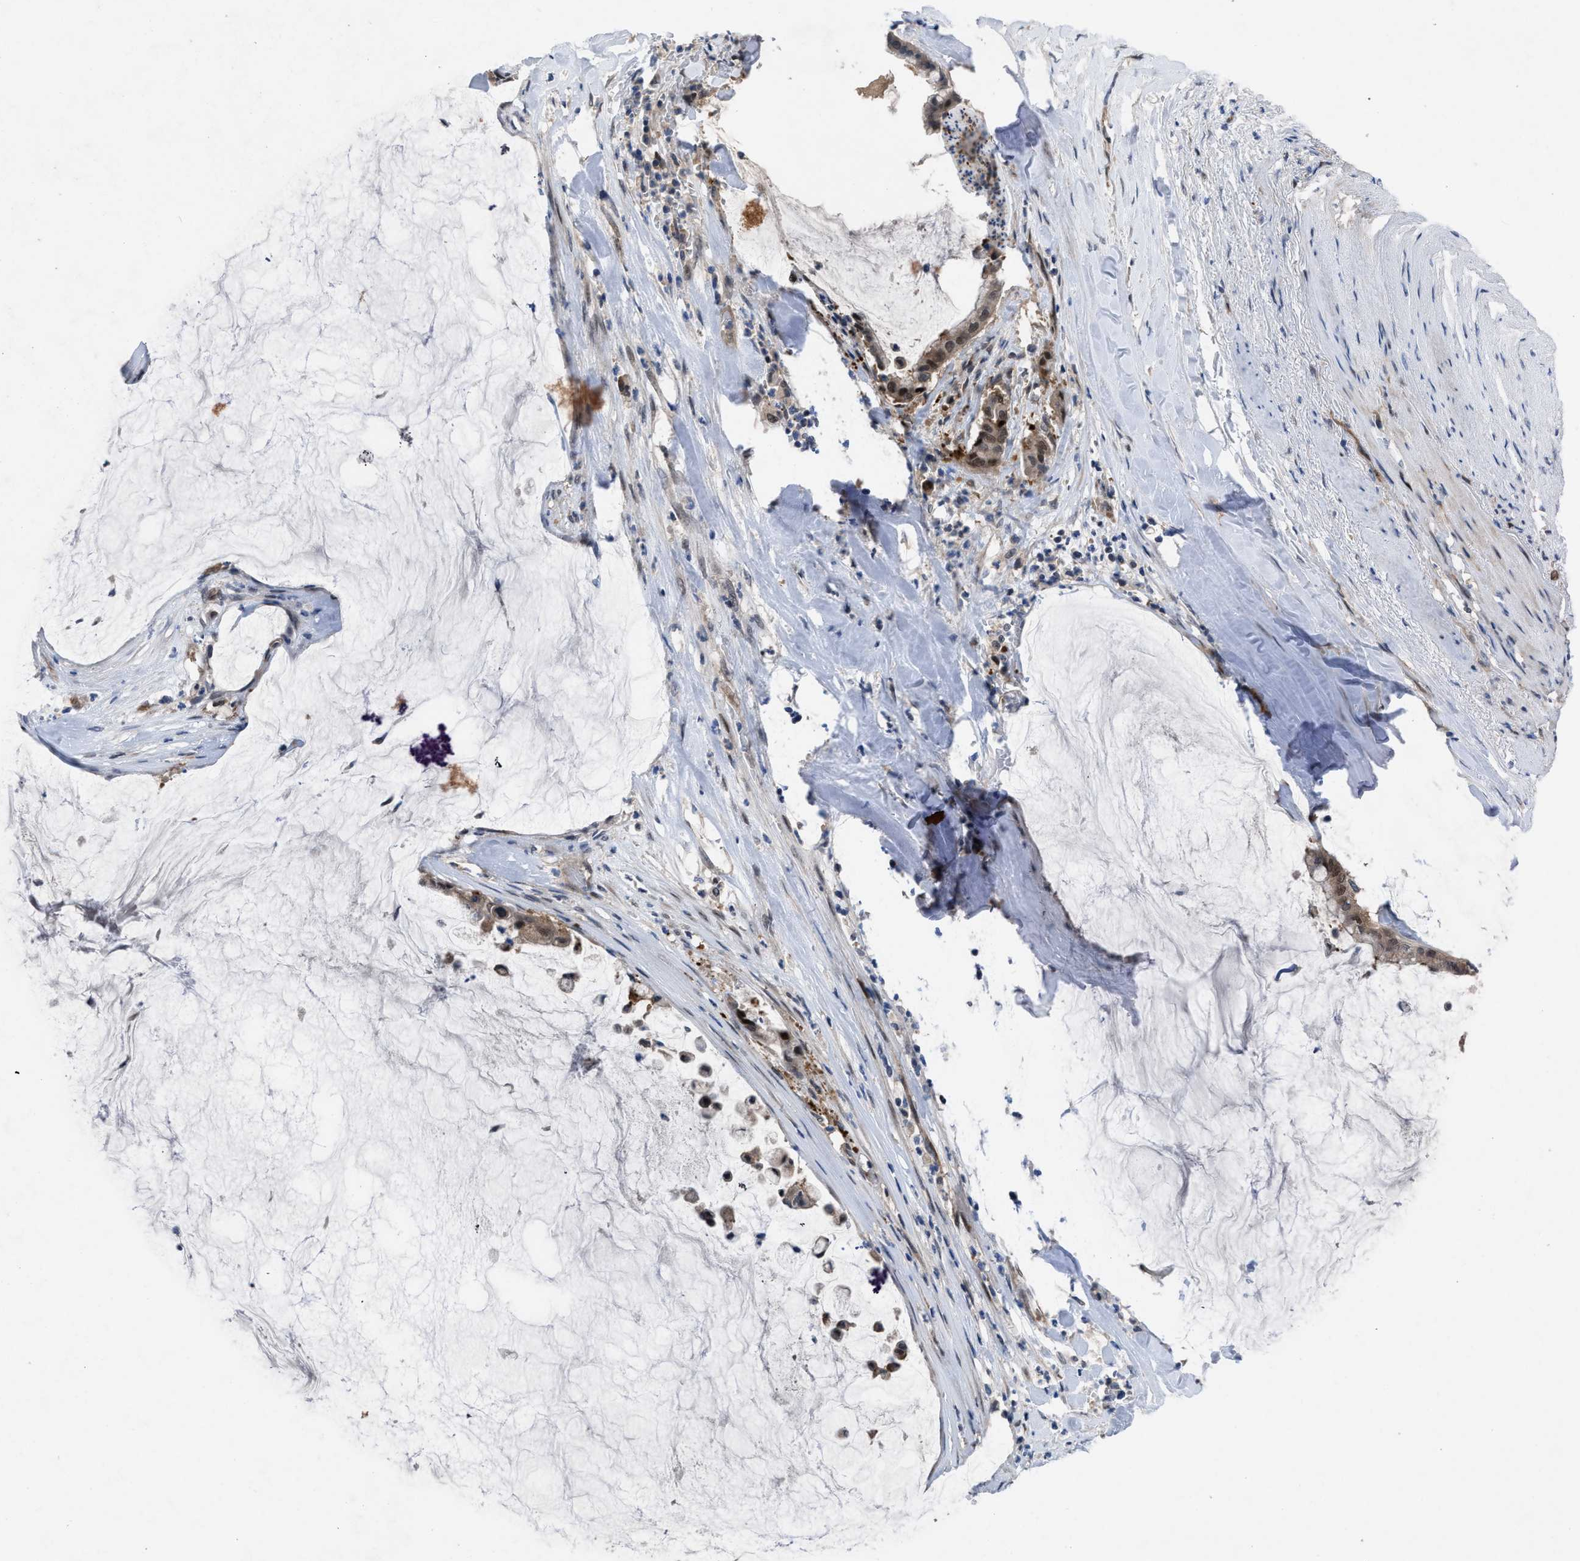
{"staining": {"intensity": "moderate", "quantity": ">75%", "location": "cytoplasmic/membranous,nuclear"}, "tissue": "pancreatic cancer", "cell_type": "Tumor cells", "image_type": "cancer", "snomed": [{"axis": "morphology", "description": "Adenocarcinoma, NOS"}, {"axis": "topography", "description": "Pancreas"}], "caption": "The image displays a brown stain indicating the presence of a protein in the cytoplasmic/membranous and nuclear of tumor cells in pancreatic adenocarcinoma. Nuclei are stained in blue.", "gene": "IL17RE", "patient": {"sex": "male", "age": 41}}